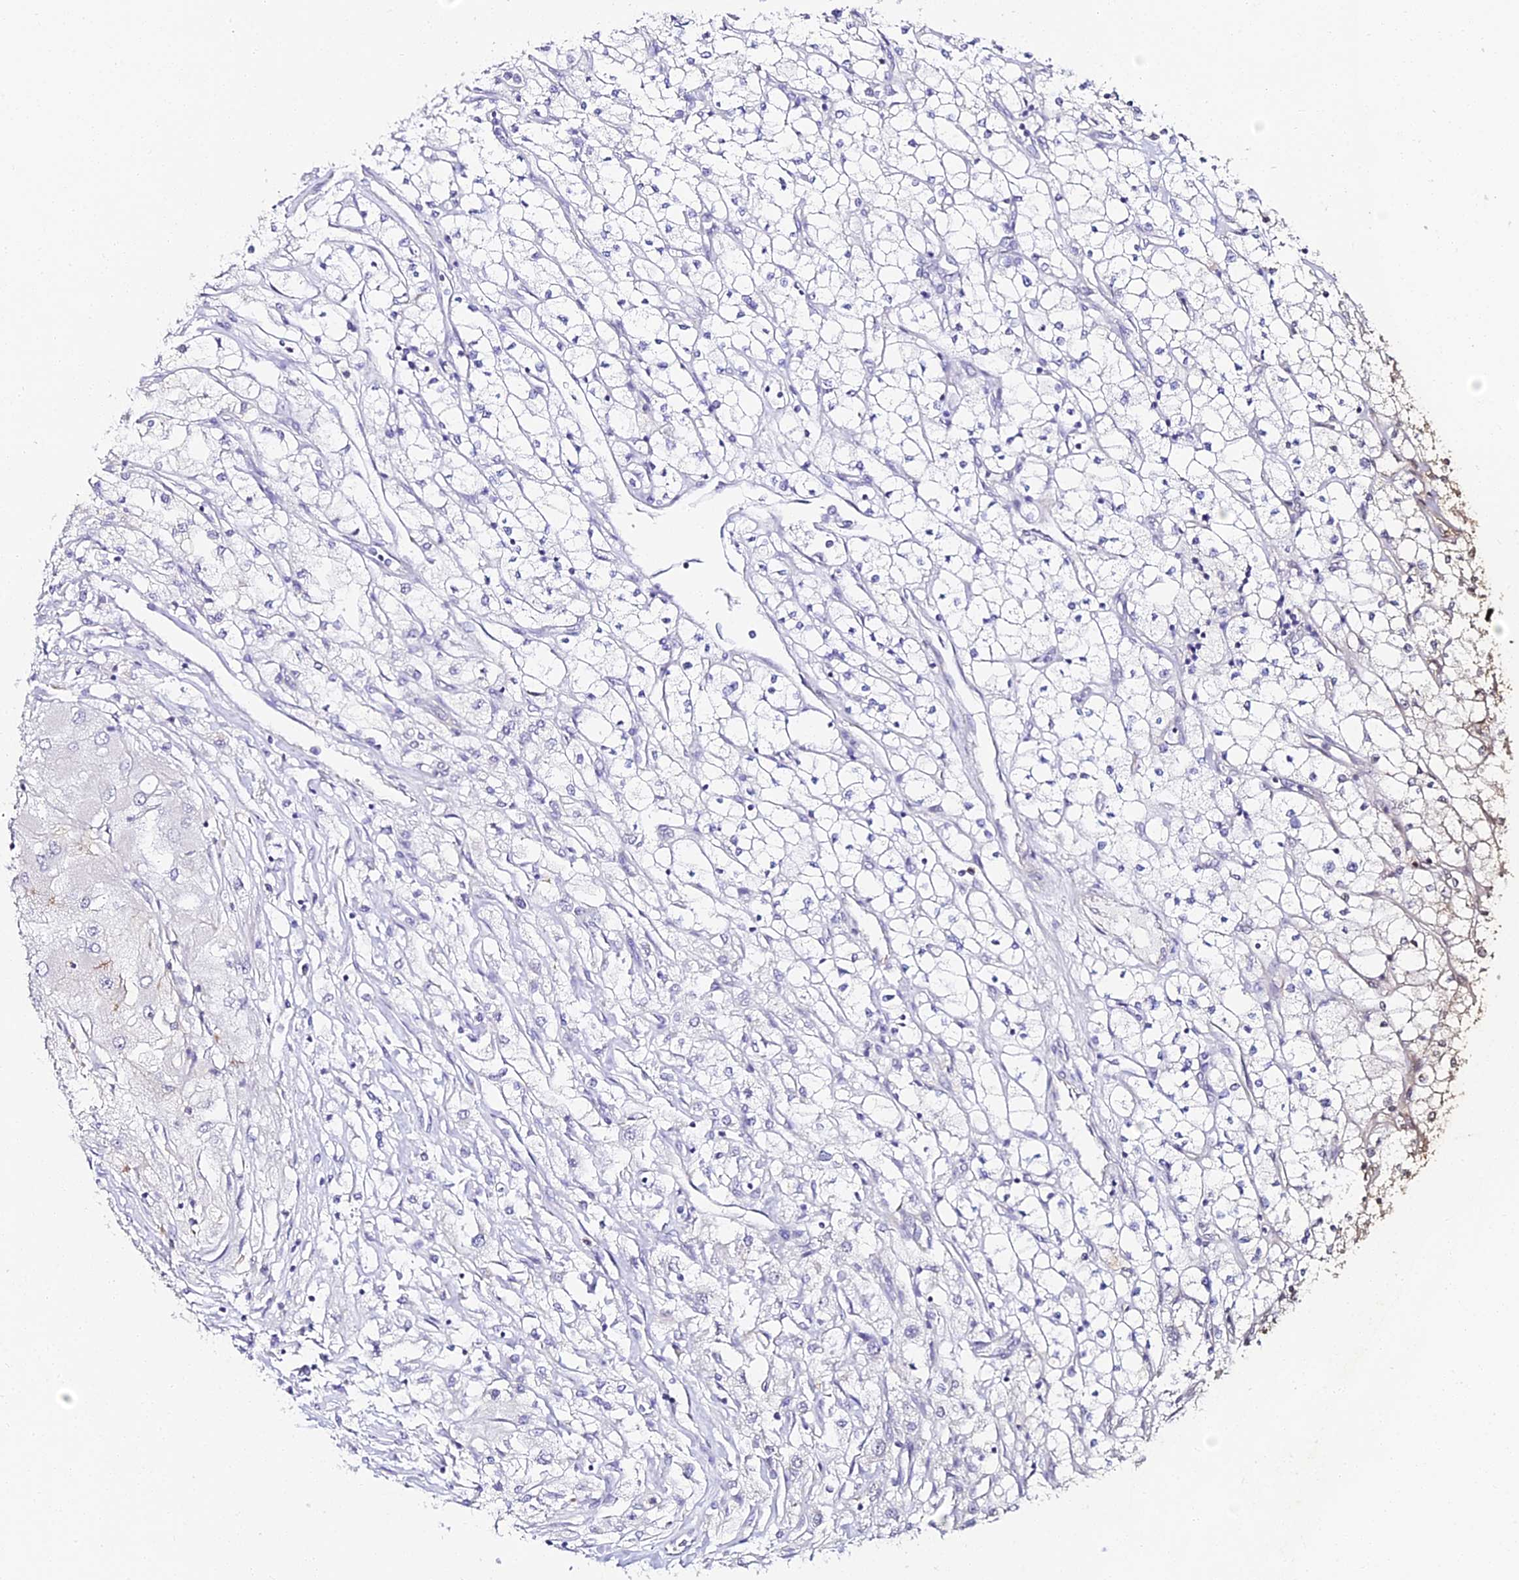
{"staining": {"intensity": "negative", "quantity": "none", "location": "none"}, "tissue": "renal cancer", "cell_type": "Tumor cells", "image_type": "cancer", "snomed": [{"axis": "morphology", "description": "Adenocarcinoma, NOS"}, {"axis": "topography", "description": "Kidney"}], "caption": "Immunohistochemistry (IHC) photomicrograph of renal adenocarcinoma stained for a protein (brown), which exhibits no positivity in tumor cells. (DAB IHC with hematoxylin counter stain).", "gene": "ALPG", "patient": {"sex": "male", "age": 80}}